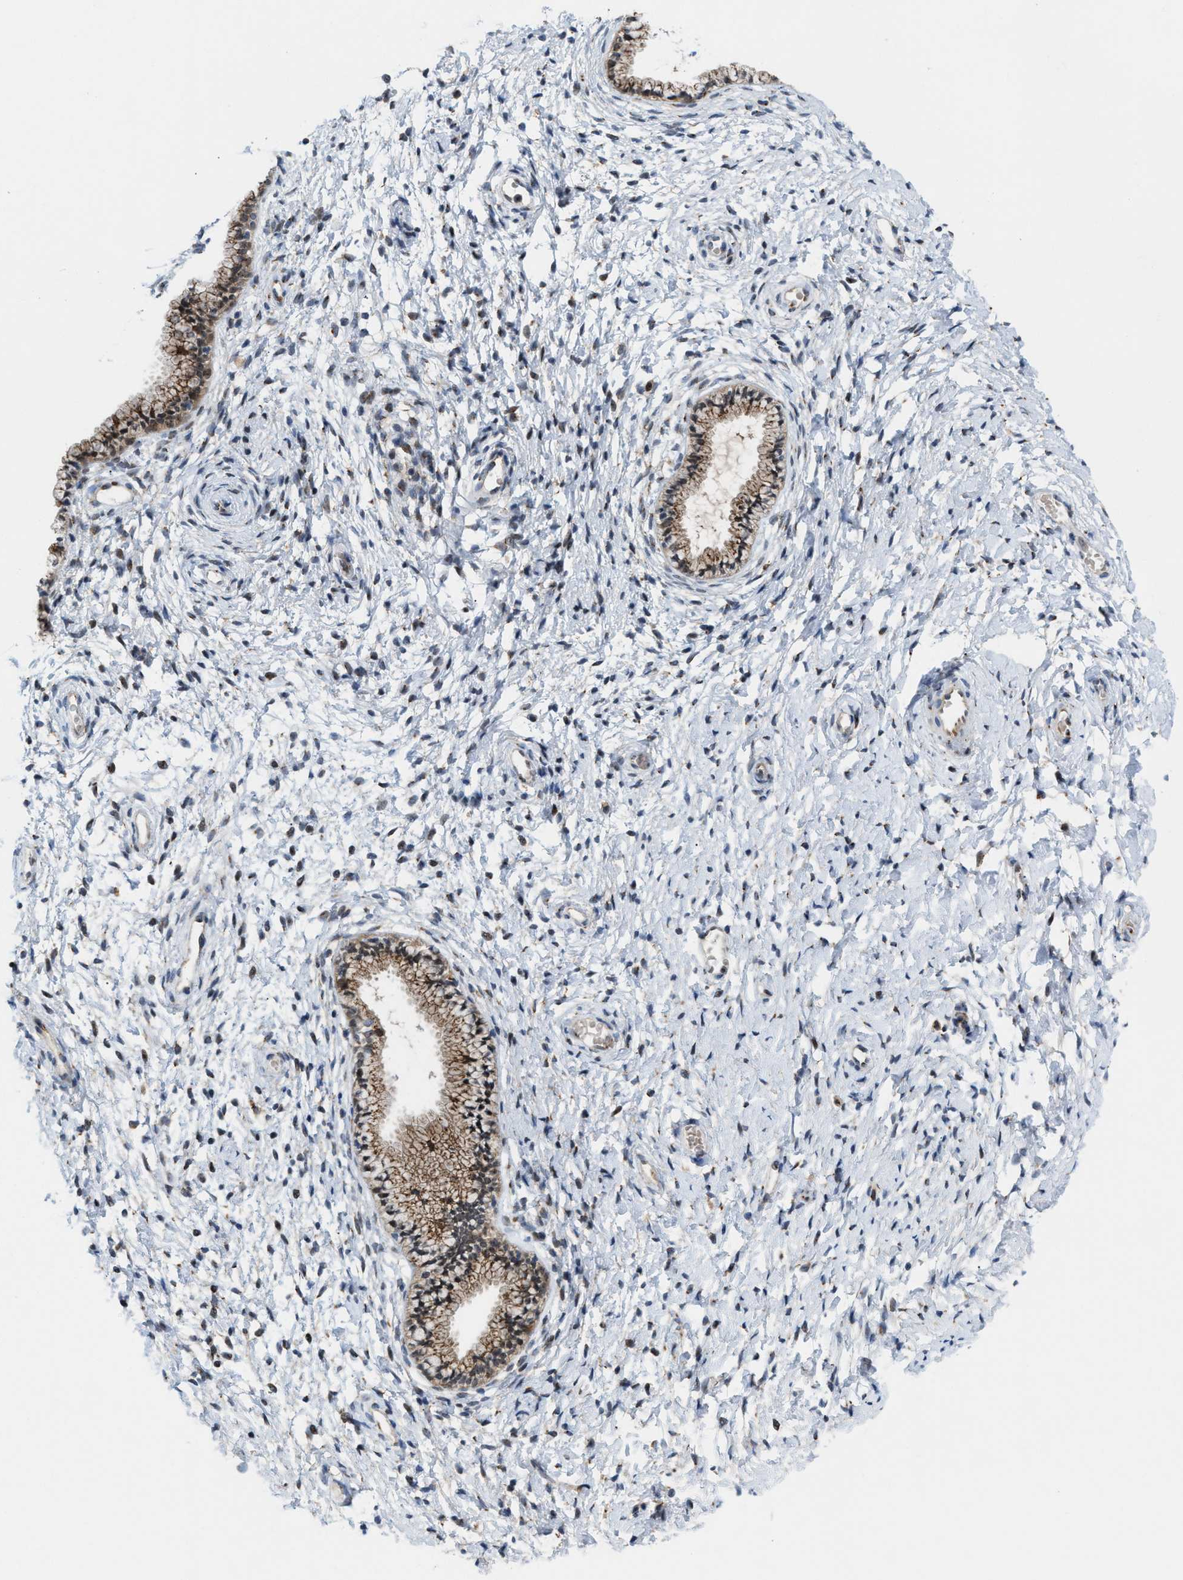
{"staining": {"intensity": "moderate", "quantity": ">75%", "location": "cytoplasmic/membranous"}, "tissue": "cervix", "cell_type": "Glandular cells", "image_type": "normal", "snomed": [{"axis": "morphology", "description": "Normal tissue, NOS"}, {"axis": "topography", "description": "Cervix"}], "caption": "Normal cervix demonstrates moderate cytoplasmic/membranous staining in approximately >75% of glandular cells, visualized by immunohistochemistry.", "gene": "SLC38A10", "patient": {"sex": "female", "age": 72}}